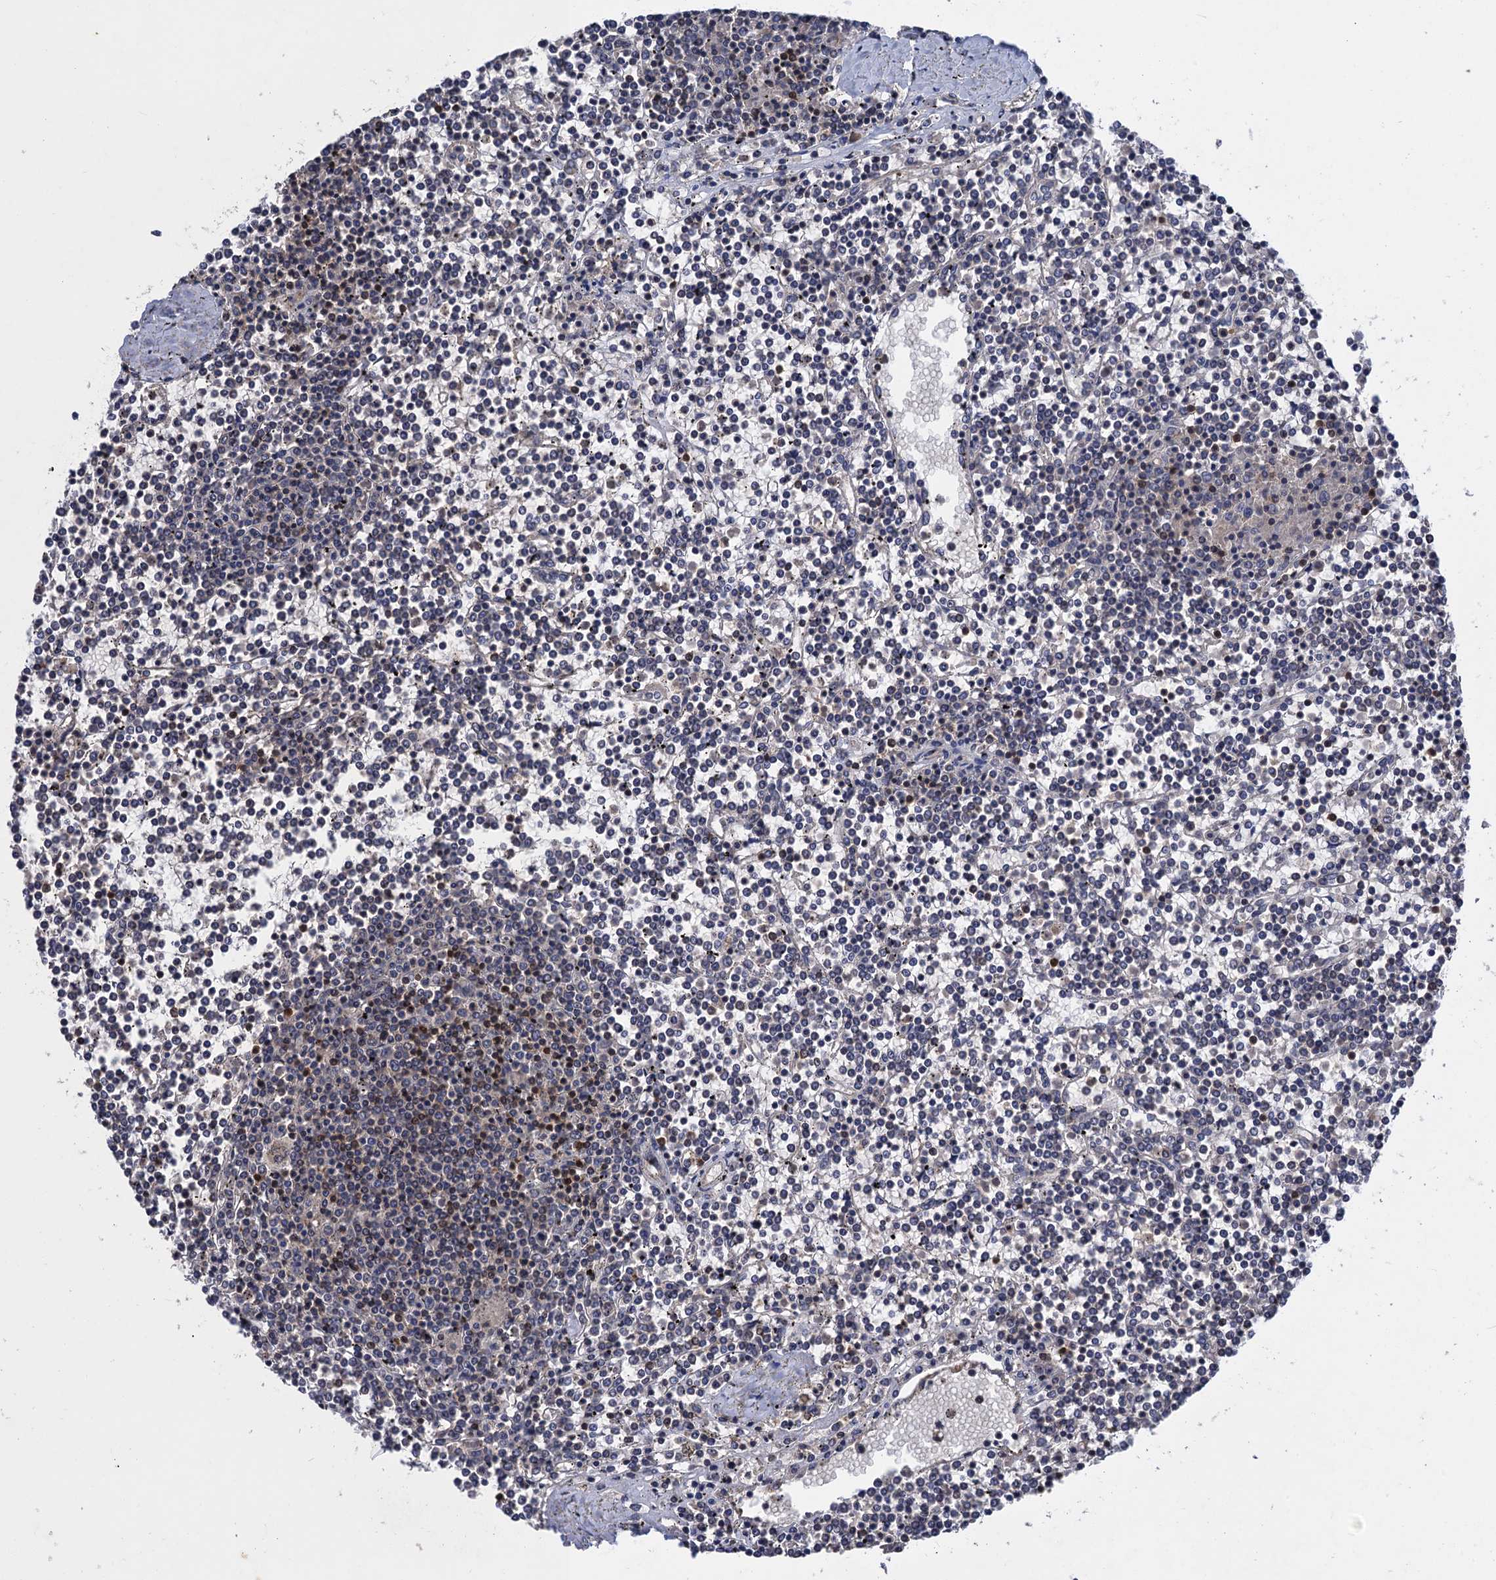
{"staining": {"intensity": "negative", "quantity": "none", "location": "none"}, "tissue": "lymphoma", "cell_type": "Tumor cells", "image_type": "cancer", "snomed": [{"axis": "morphology", "description": "Malignant lymphoma, non-Hodgkin's type, Low grade"}, {"axis": "topography", "description": "Spleen"}], "caption": "Immunohistochemistry of human low-grade malignant lymphoma, non-Hodgkin's type displays no positivity in tumor cells.", "gene": "DGKA", "patient": {"sex": "female", "age": 19}}